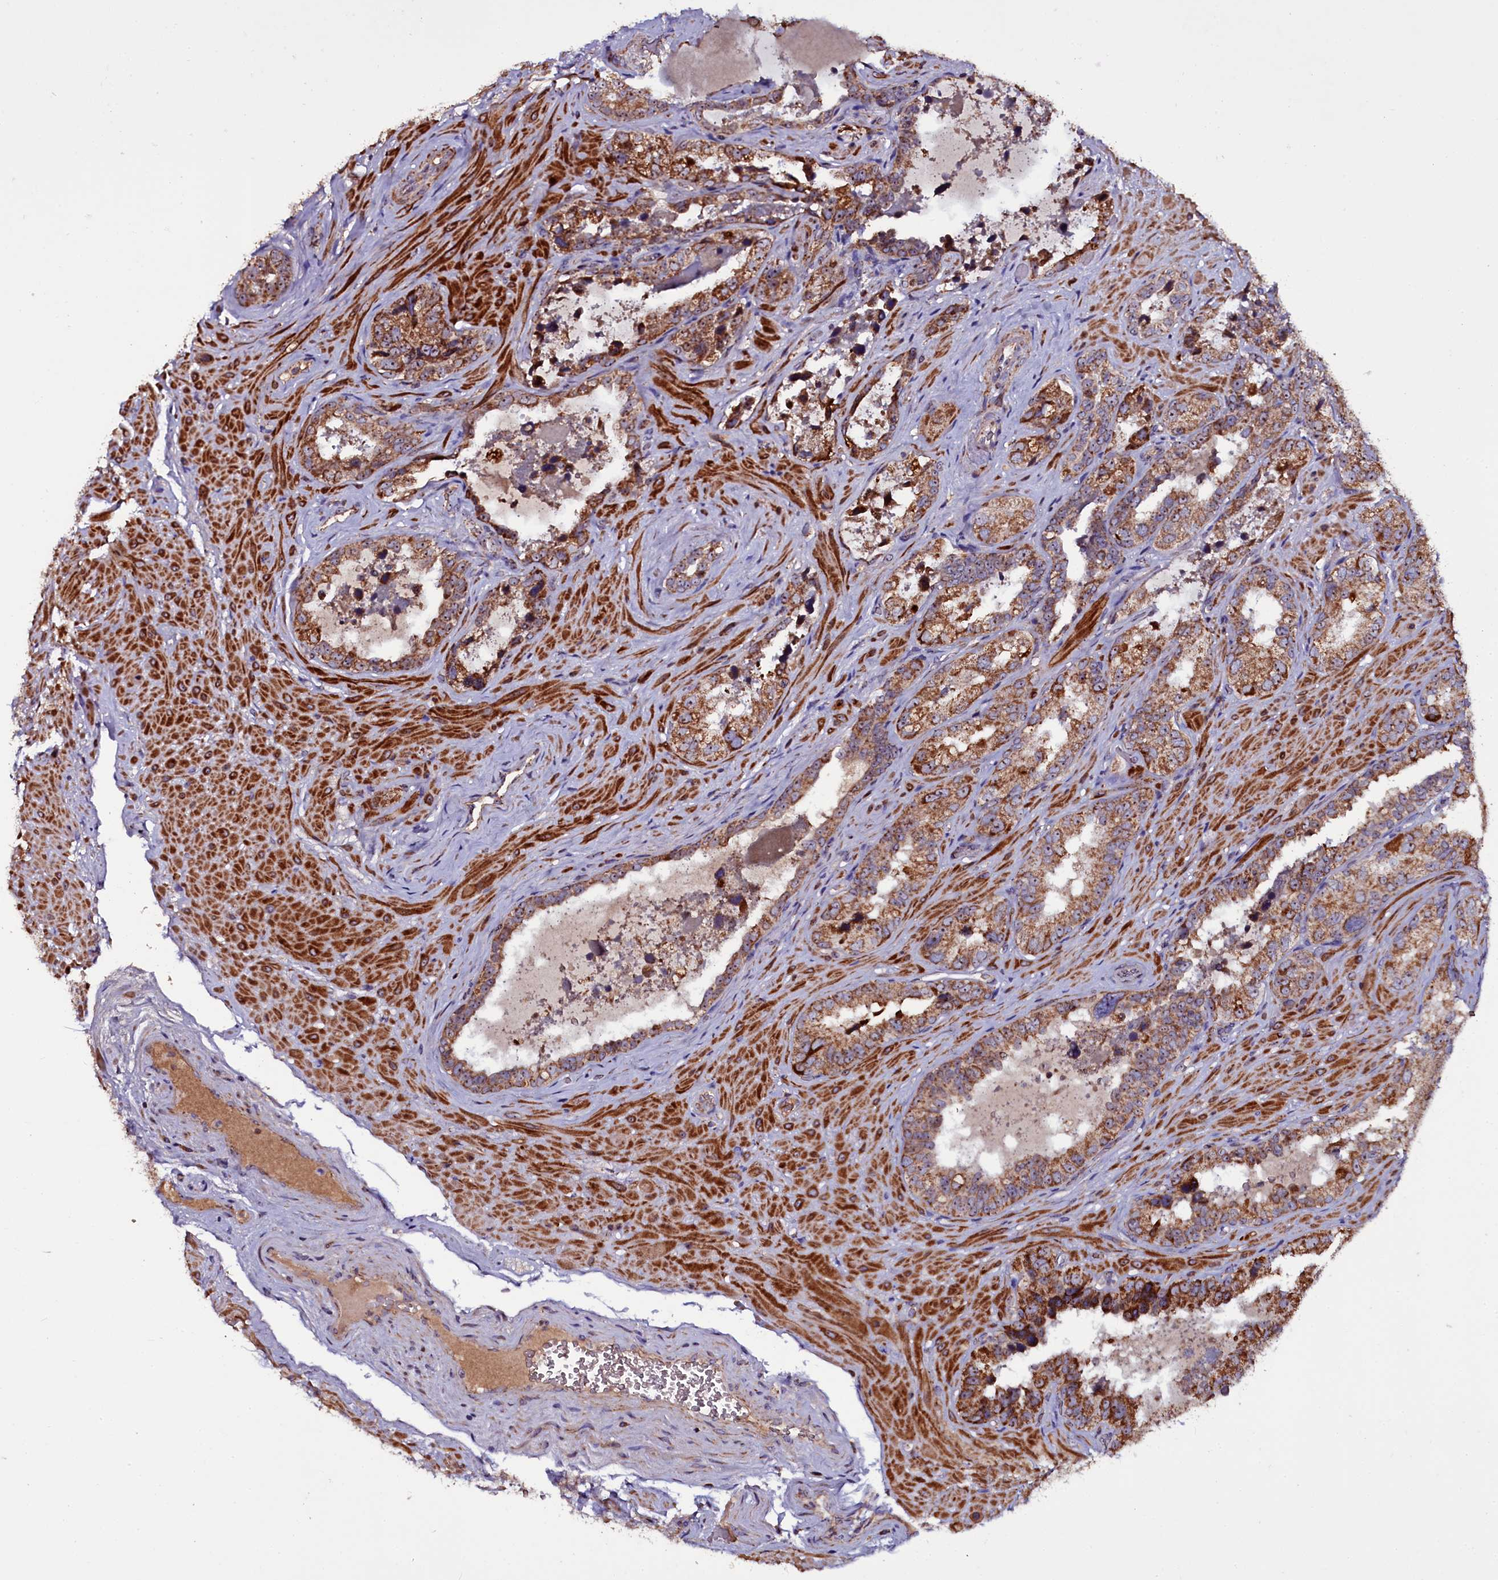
{"staining": {"intensity": "moderate", "quantity": ">75%", "location": "cytoplasmic/membranous"}, "tissue": "seminal vesicle", "cell_type": "Glandular cells", "image_type": "normal", "snomed": [{"axis": "morphology", "description": "Normal tissue, NOS"}, {"axis": "topography", "description": "Seminal veicle"}, {"axis": "topography", "description": "Peripheral nerve tissue"}], "caption": "Unremarkable seminal vesicle displays moderate cytoplasmic/membranous staining in approximately >75% of glandular cells, visualized by immunohistochemistry.", "gene": "NAA80", "patient": {"sex": "male", "age": 67}}